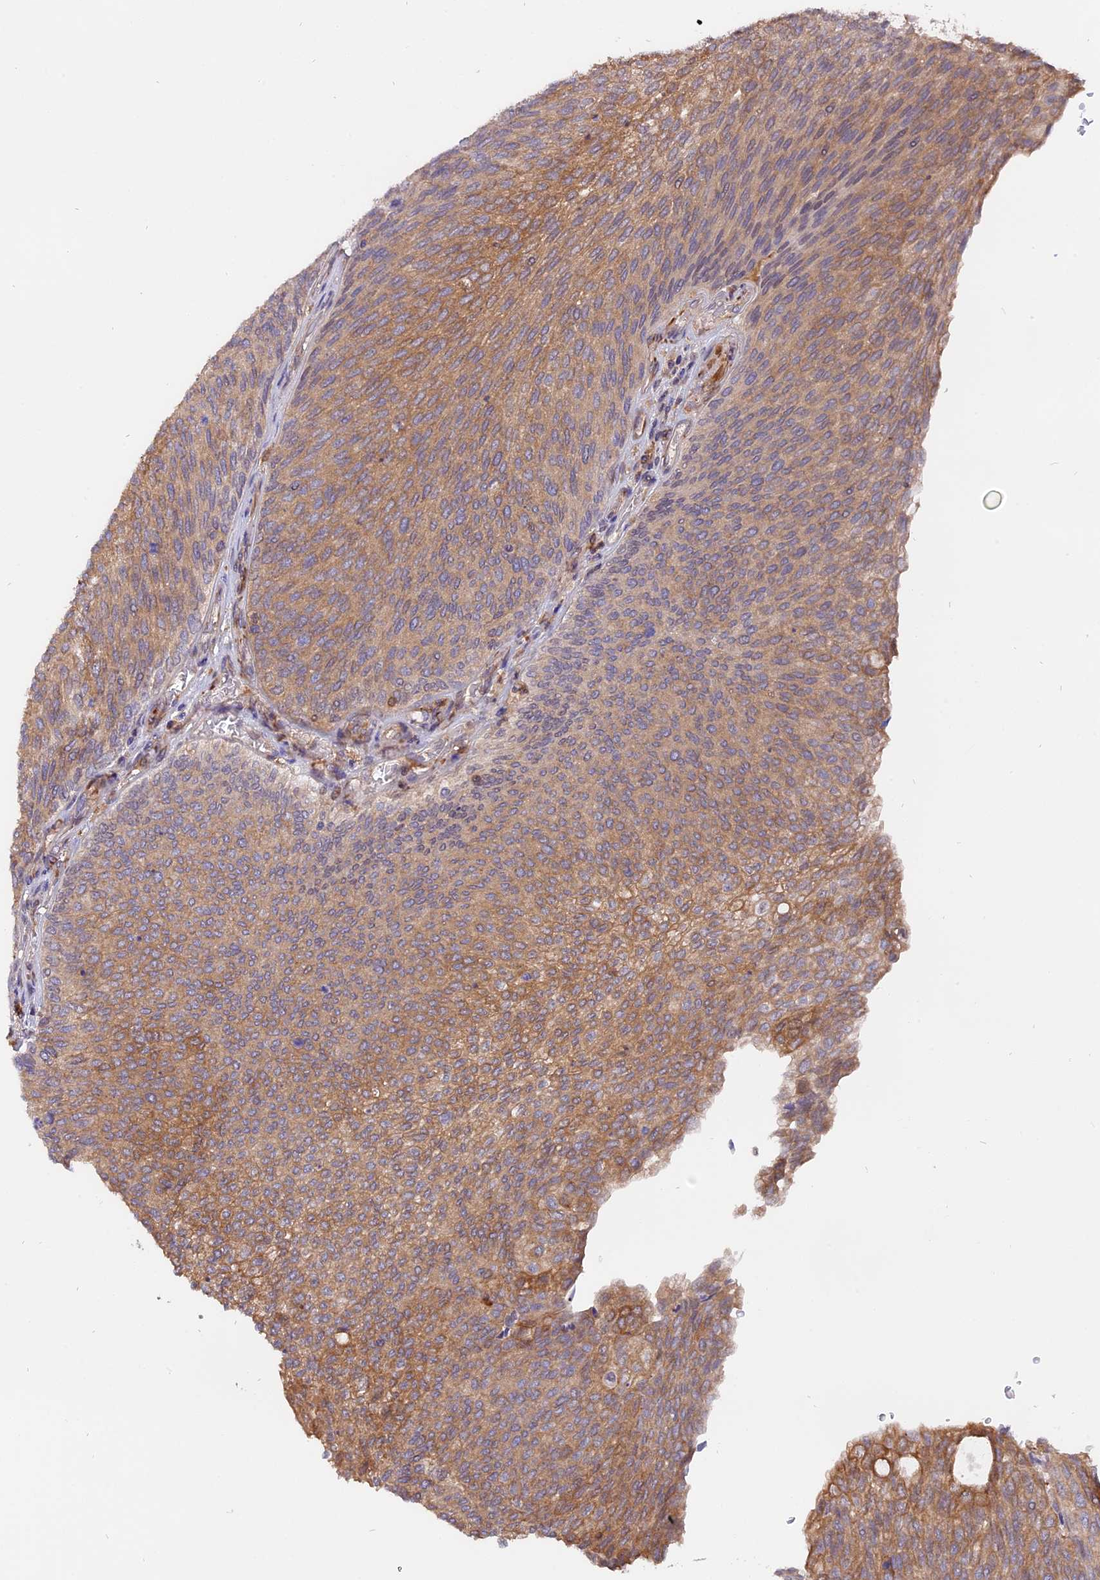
{"staining": {"intensity": "moderate", "quantity": ">75%", "location": "cytoplasmic/membranous"}, "tissue": "urothelial cancer", "cell_type": "Tumor cells", "image_type": "cancer", "snomed": [{"axis": "morphology", "description": "Urothelial carcinoma, High grade"}, {"axis": "topography", "description": "Urinary bladder"}], "caption": "Urothelial cancer stained with immunohistochemistry shows moderate cytoplasmic/membranous expression in about >75% of tumor cells. The staining was performed using DAB, with brown indicating positive protein expression. Nuclei are stained blue with hematoxylin.", "gene": "FAM118B", "patient": {"sex": "female", "age": 79}}